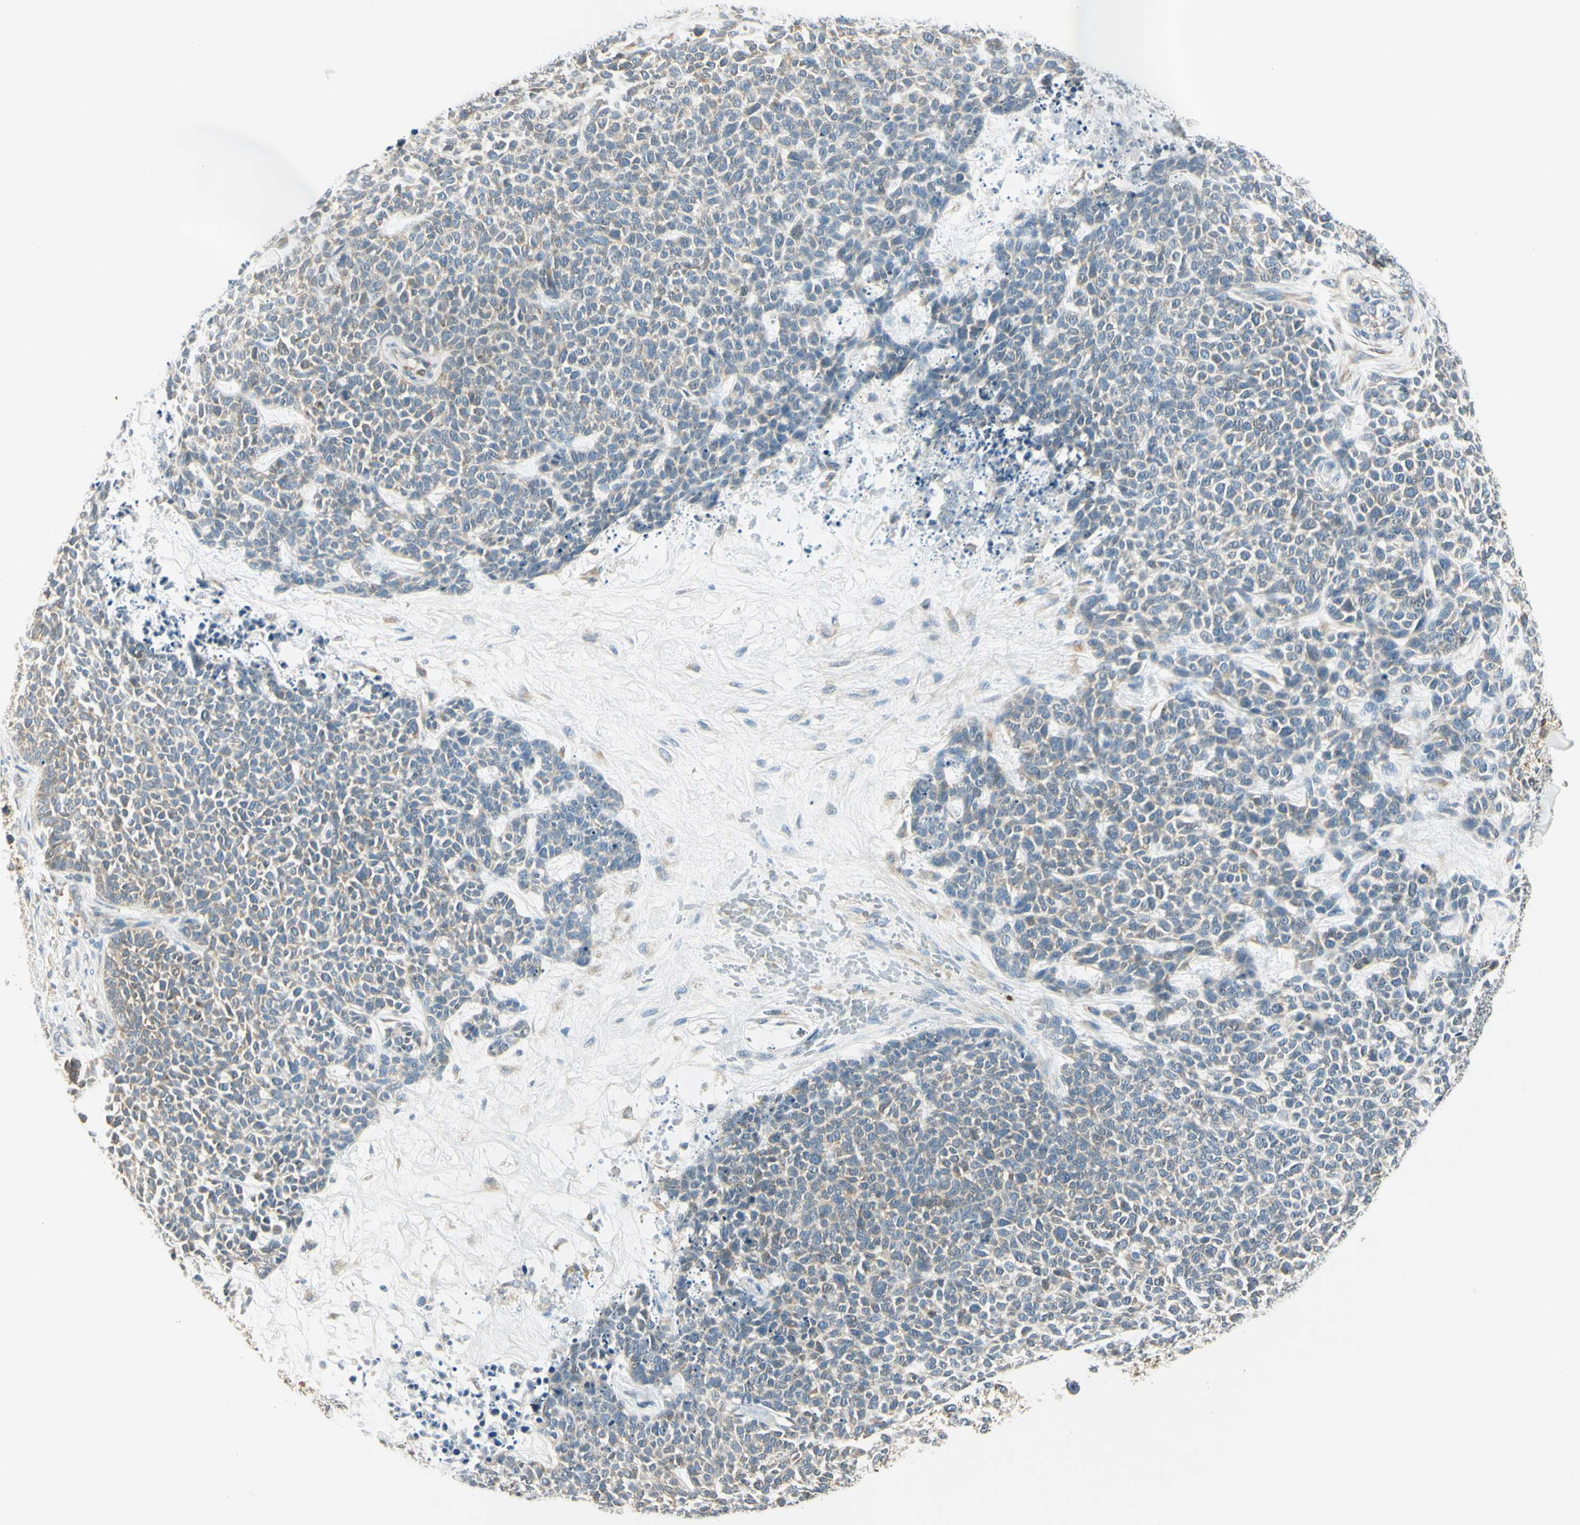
{"staining": {"intensity": "negative", "quantity": "none", "location": "none"}, "tissue": "skin cancer", "cell_type": "Tumor cells", "image_type": "cancer", "snomed": [{"axis": "morphology", "description": "Basal cell carcinoma"}, {"axis": "topography", "description": "Skin"}], "caption": "High magnification brightfield microscopy of skin cancer stained with DAB (3,3'-diaminobenzidine) (brown) and counterstained with hematoxylin (blue): tumor cells show no significant positivity.", "gene": "IGDCC4", "patient": {"sex": "female", "age": 84}}